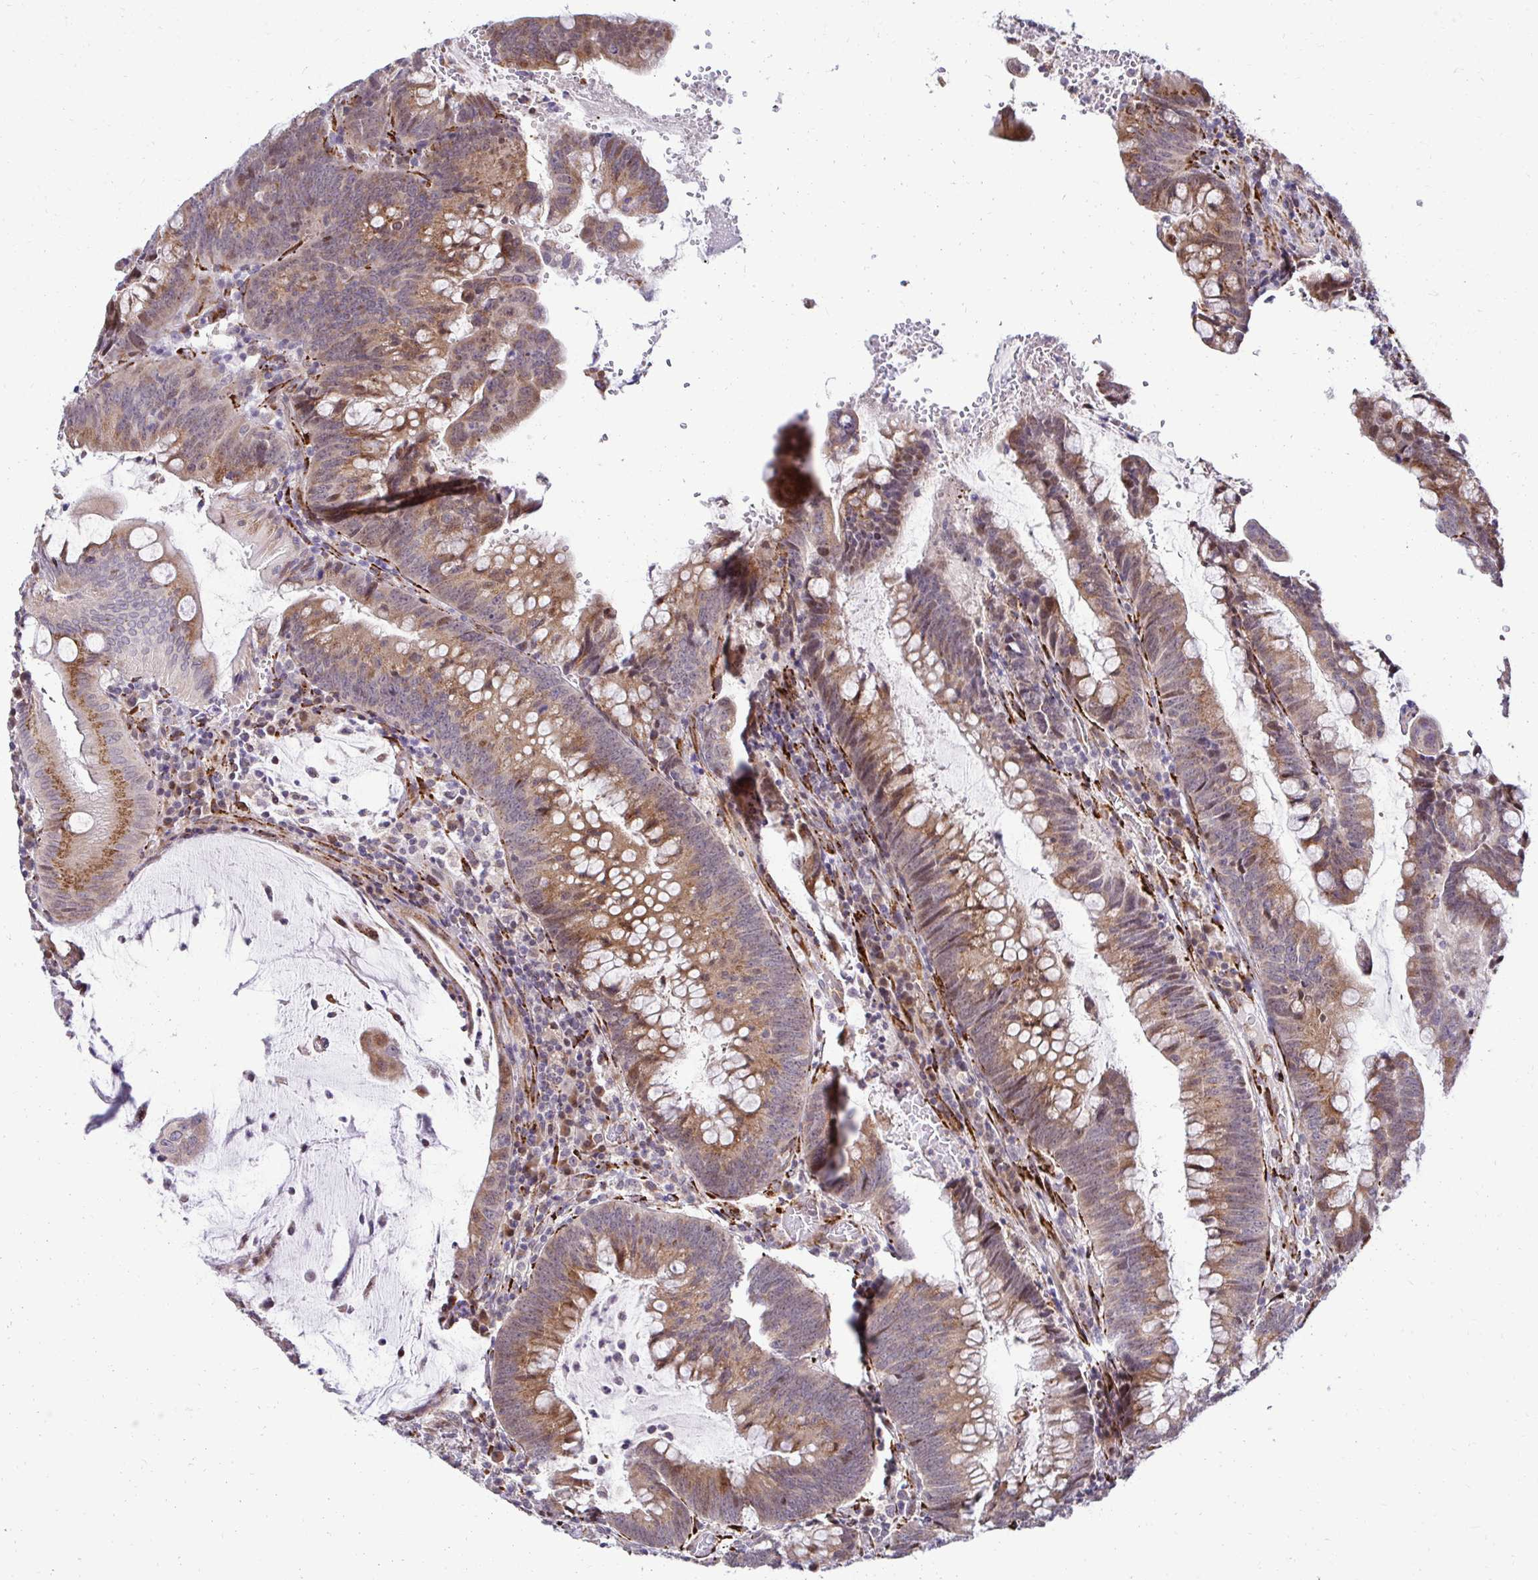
{"staining": {"intensity": "moderate", "quantity": ">75%", "location": "cytoplasmic/membranous,nuclear"}, "tissue": "colorectal cancer", "cell_type": "Tumor cells", "image_type": "cancer", "snomed": [{"axis": "morphology", "description": "Adenocarcinoma, NOS"}, {"axis": "topography", "description": "Colon"}], "caption": "DAB immunohistochemical staining of colorectal adenocarcinoma demonstrates moderate cytoplasmic/membranous and nuclear protein expression in approximately >75% of tumor cells. (Stains: DAB (3,3'-diaminobenzidine) in brown, nuclei in blue, Microscopy: brightfield microscopy at high magnification).", "gene": "HPS1", "patient": {"sex": "male", "age": 62}}